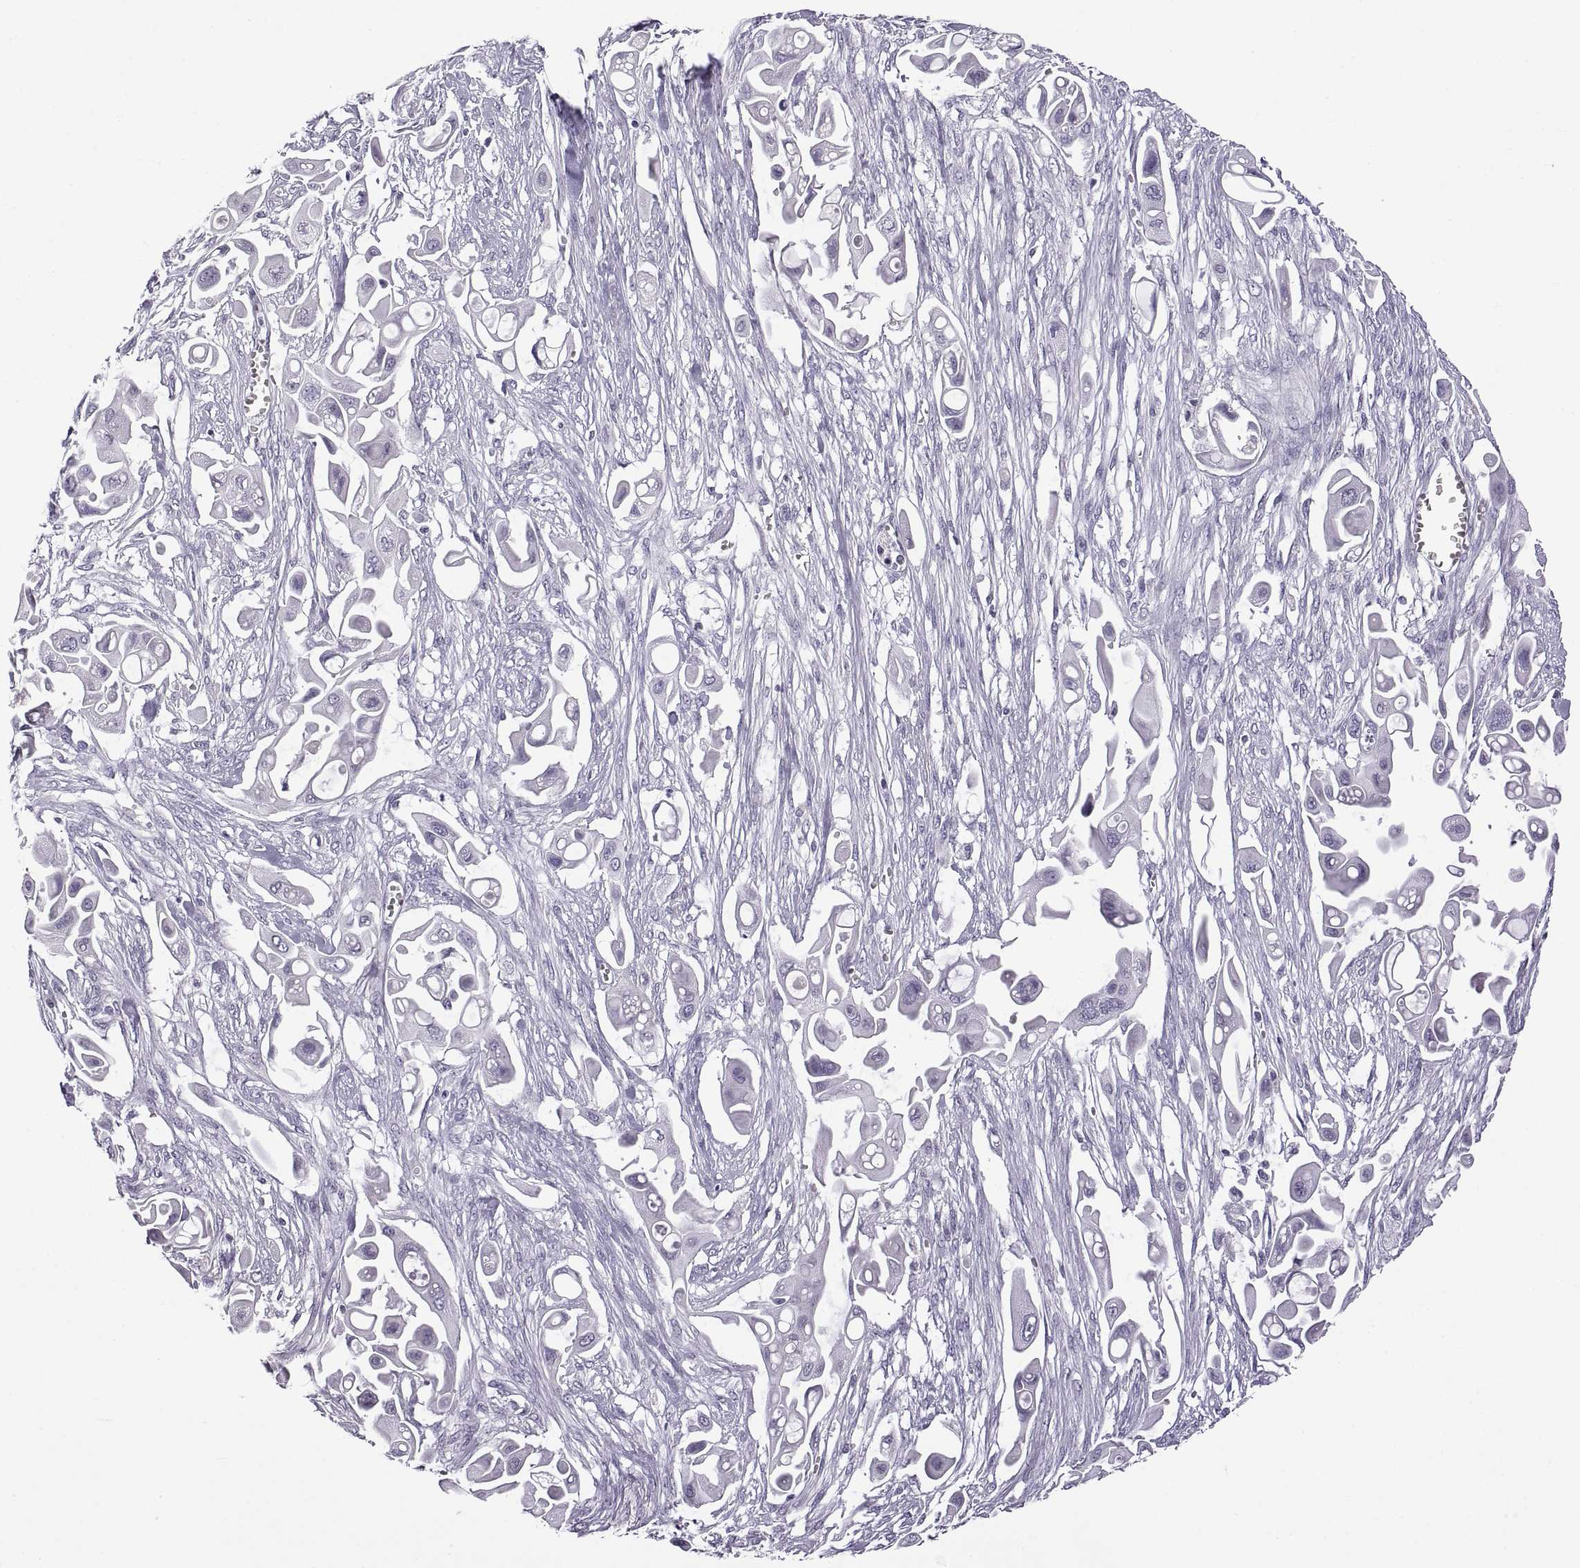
{"staining": {"intensity": "negative", "quantity": "none", "location": "none"}, "tissue": "pancreatic cancer", "cell_type": "Tumor cells", "image_type": "cancer", "snomed": [{"axis": "morphology", "description": "Adenocarcinoma, NOS"}, {"axis": "topography", "description": "Pancreas"}], "caption": "Immunohistochemical staining of pancreatic cancer shows no significant expression in tumor cells.", "gene": "RDM1", "patient": {"sex": "male", "age": 50}}